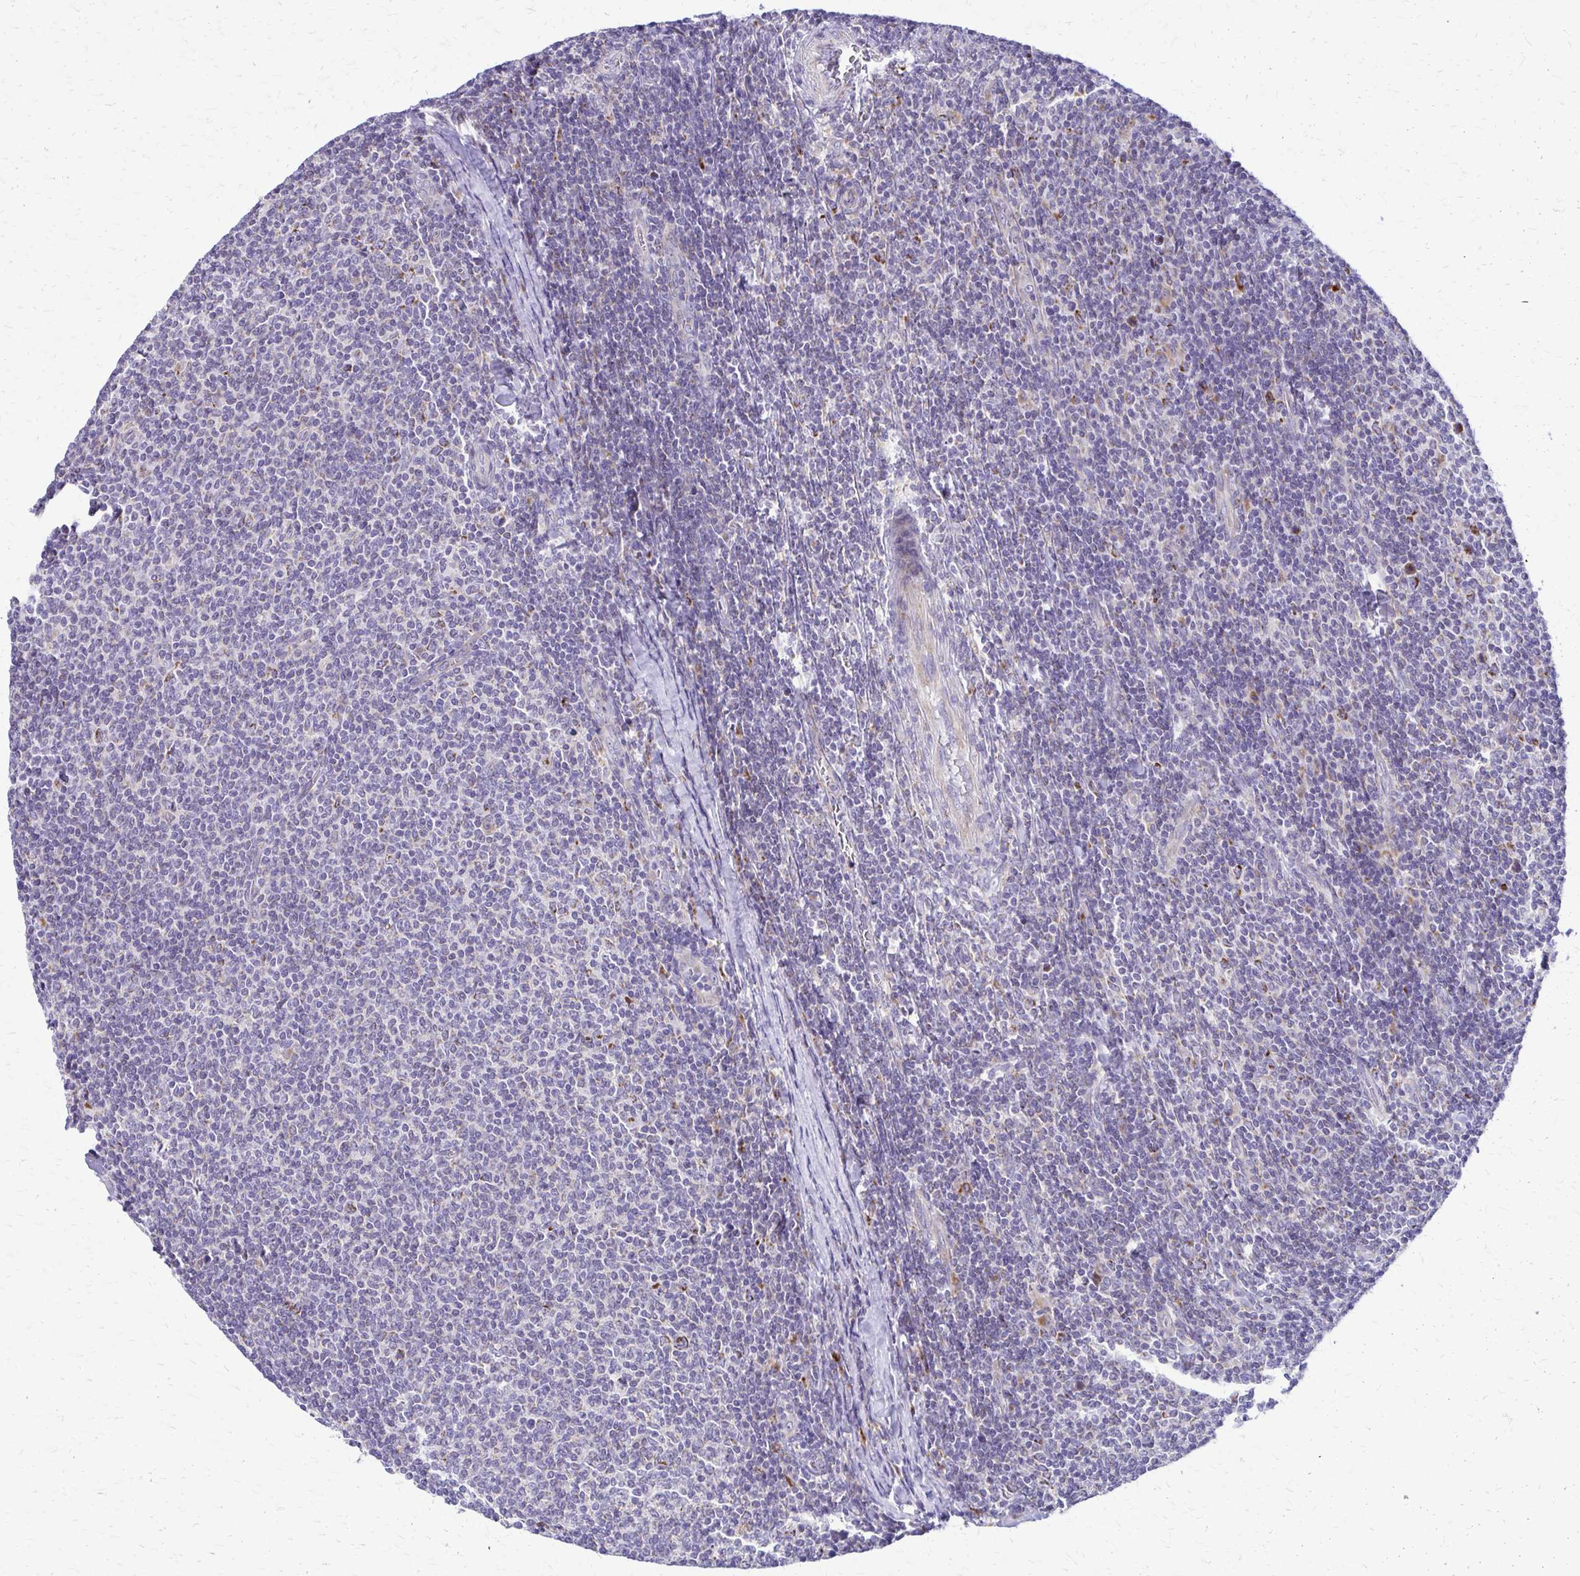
{"staining": {"intensity": "negative", "quantity": "none", "location": "none"}, "tissue": "lymphoma", "cell_type": "Tumor cells", "image_type": "cancer", "snomed": [{"axis": "morphology", "description": "Malignant lymphoma, non-Hodgkin's type, Low grade"}, {"axis": "topography", "description": "Lymph node"}], "caption": "Immunohistochemical staining of human lymphoma demonstrates no significant staining in tumor cells.", "gene": "SAMD13", "patient": {"sex": "male", "age": 52}}